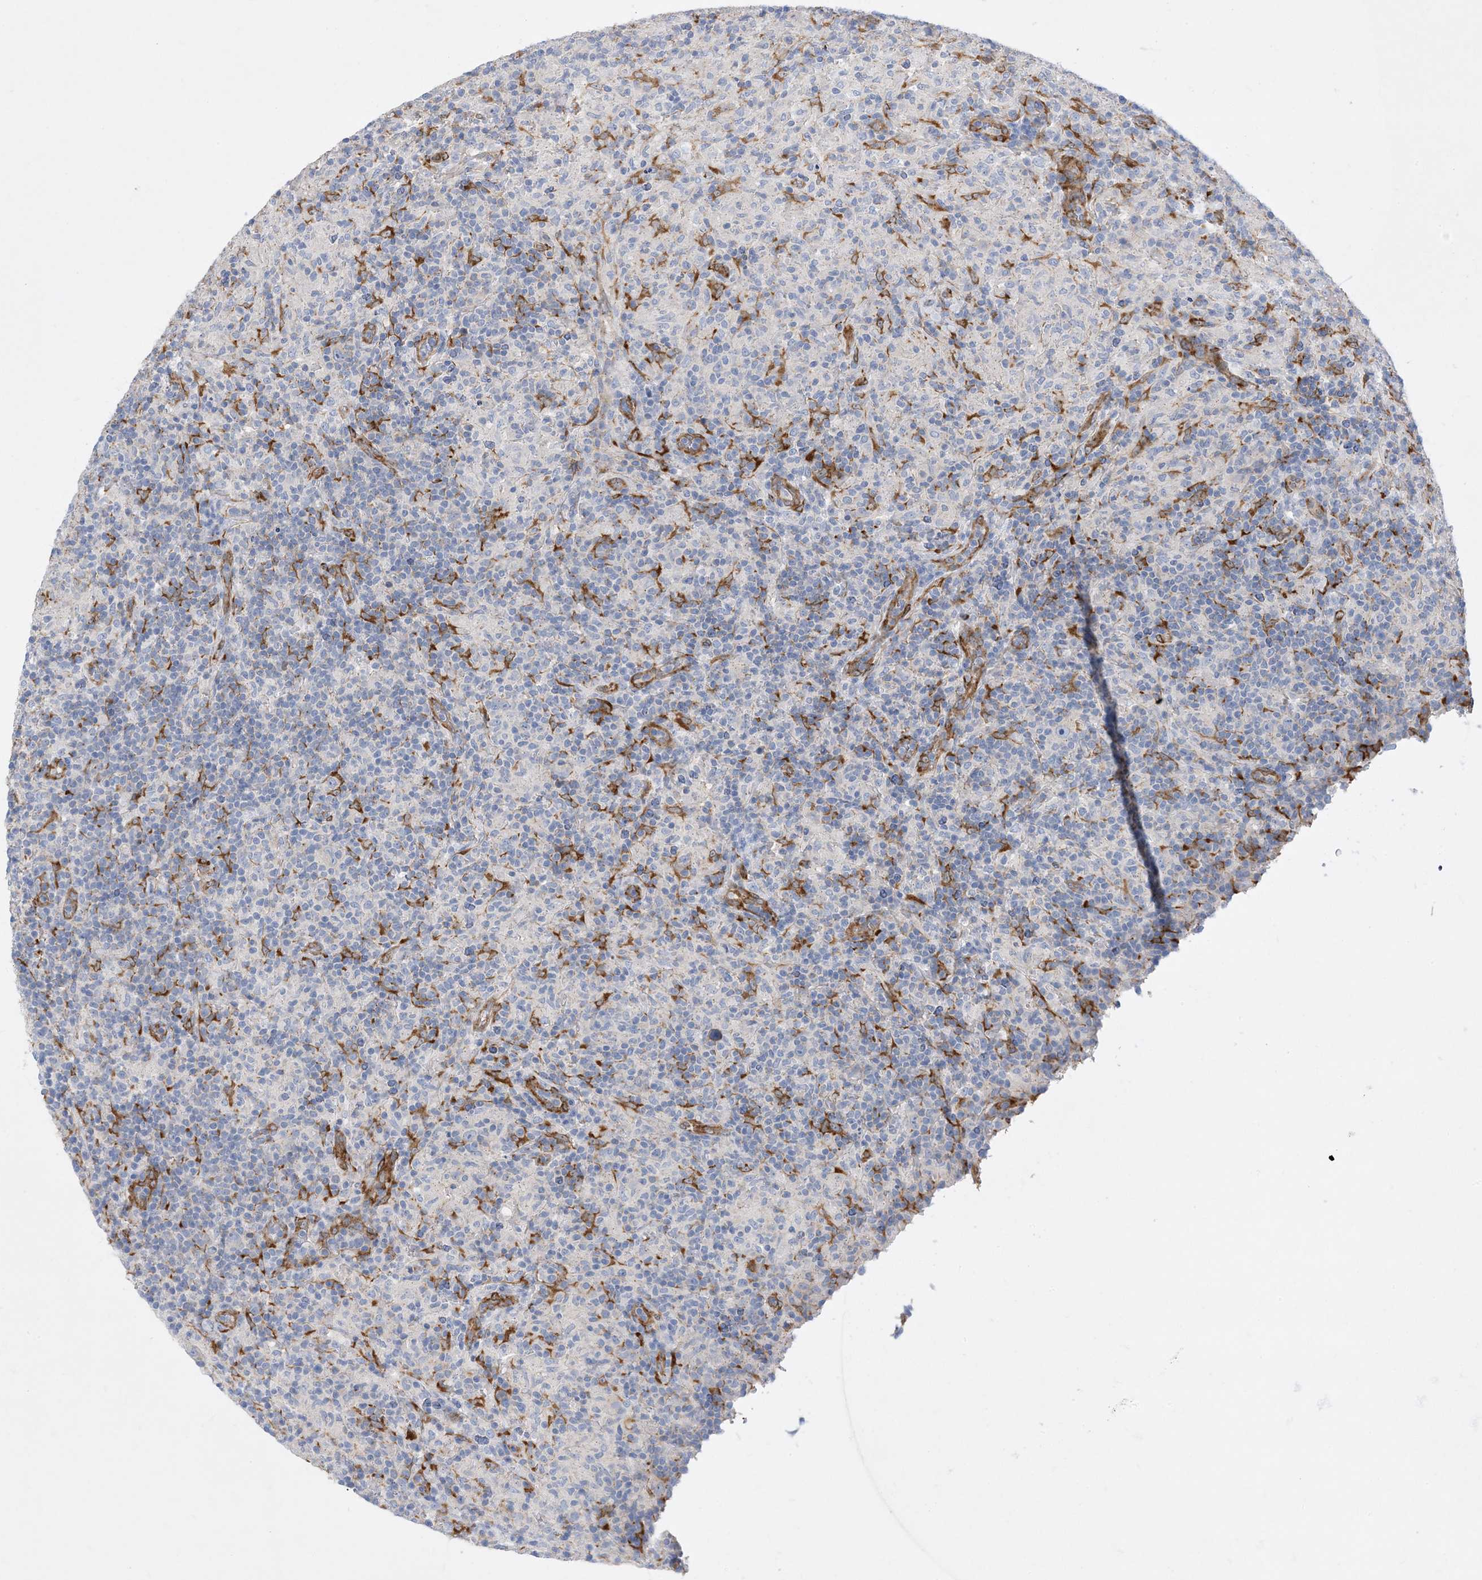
{"staining": {"intensity": "negative", "quantity": "none", "location": "none"}, "tissue": "lymphoma", "cell_type": "Tumor cells", "image_type": "cancer", "snomed": [{"axis": "morphology", "description": "Hodgkin's disease, NOS"}, {"axis": "topography", "description": "Lymph node"}], "caption": "IHC of Hodgkin's disease exhibits no positivity in tumor cells.", "gene": "RBMS3", "patient": {"sex": "male", "age": 70}}